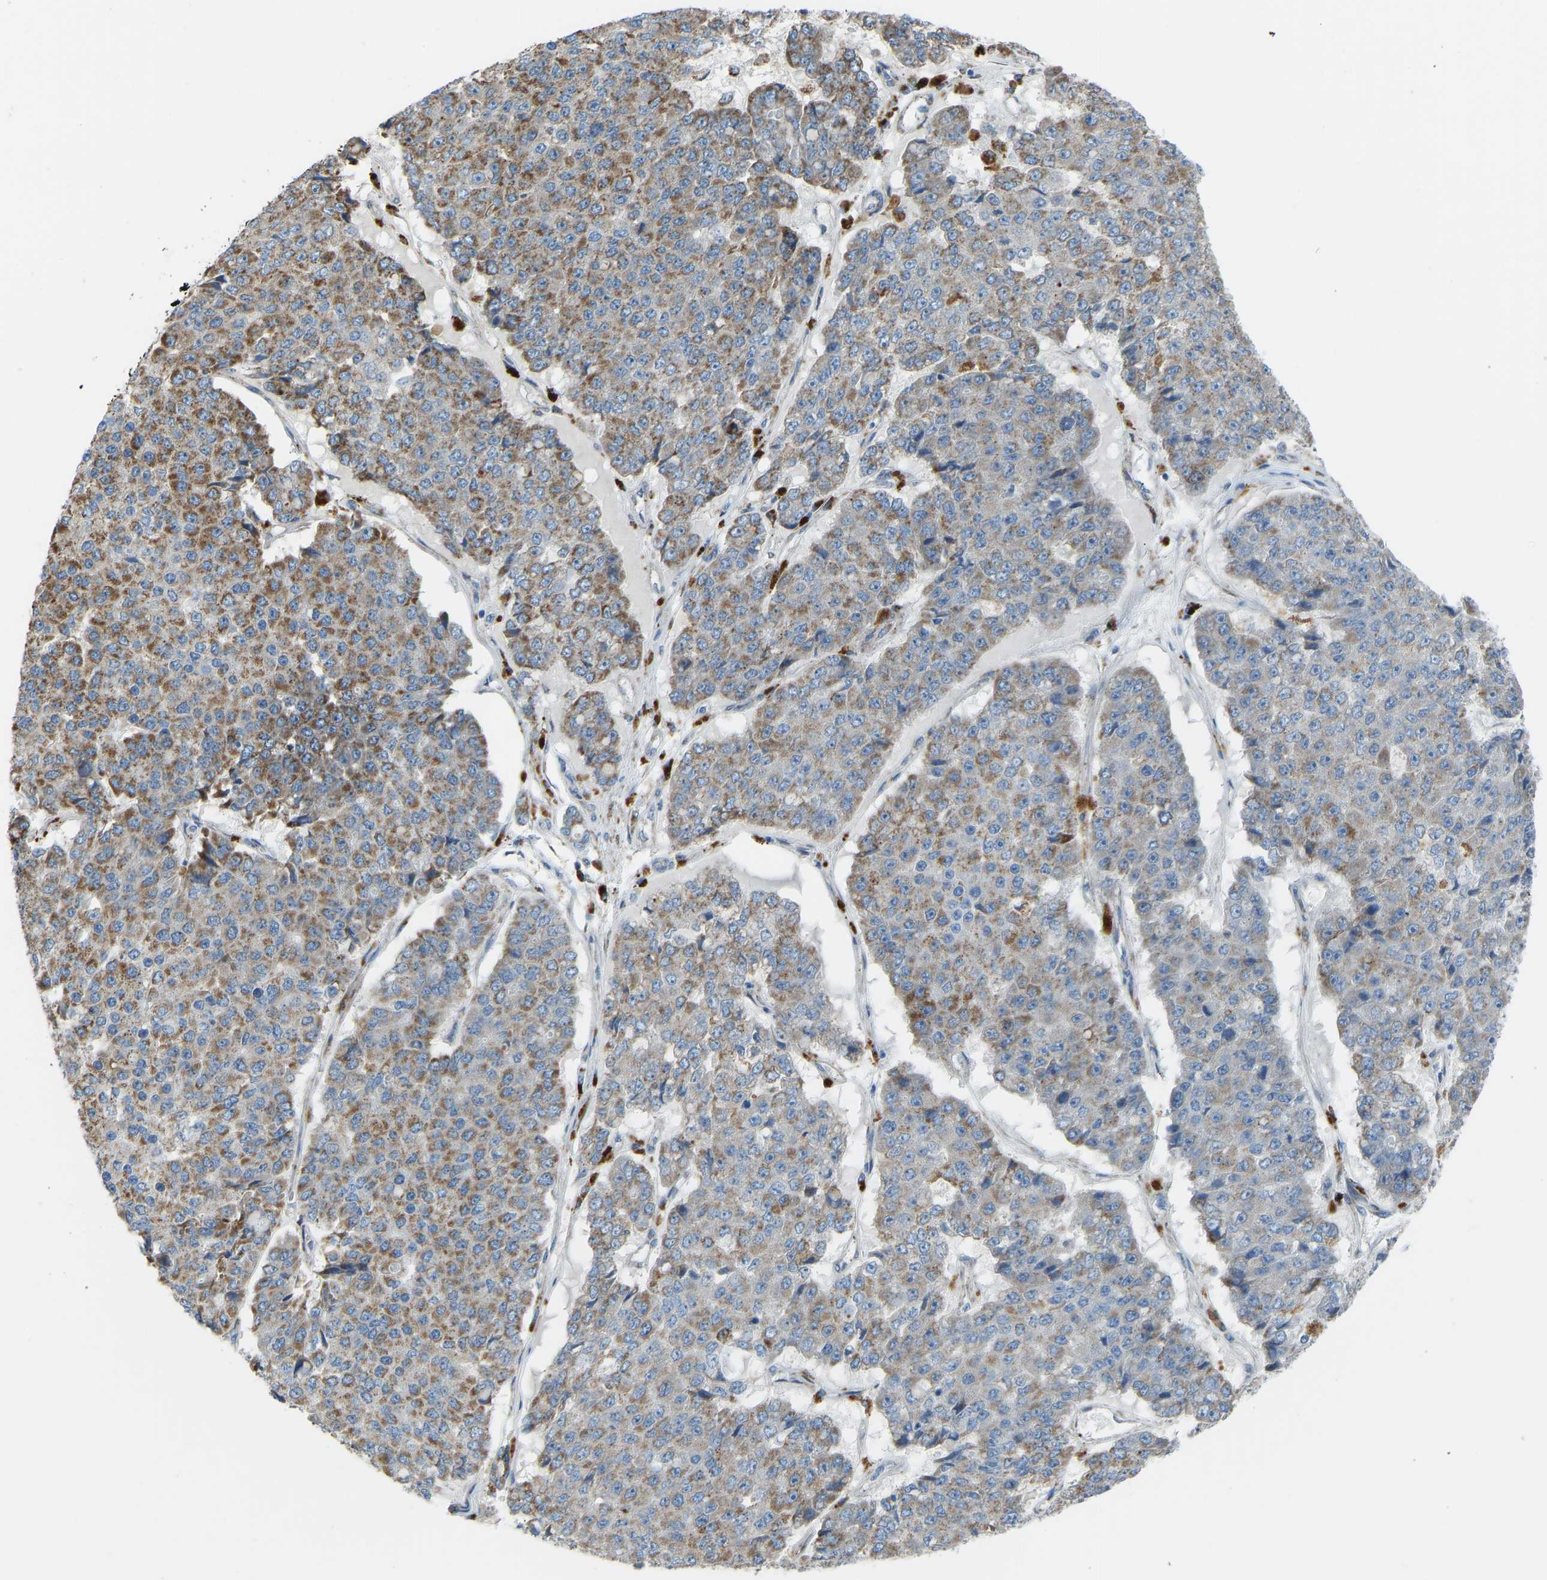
{"staining": {"intensity": "moderate", "quantity": ">75%", "location": "cytoplasmic/membranous"}, "tissue": "pancreatic cancer", "cell_type": "Tumor cells", "image_type": "cancer", "snomed": [{"axis": "morphology", "description": "Adenocarcinoma, NOS"}, {"axis": "topography", "description": "Pancreas"}], "caption": "Brown immunohistochemical staining in human adenocarcinoma (pancreatic) shows moderate cytoplasmic/membranous expression in approximately >75% of tumor cells. Nuclei are stained in blue.", "gene": "SMIM20", "patient": {"sex": "male", "age": 50}}